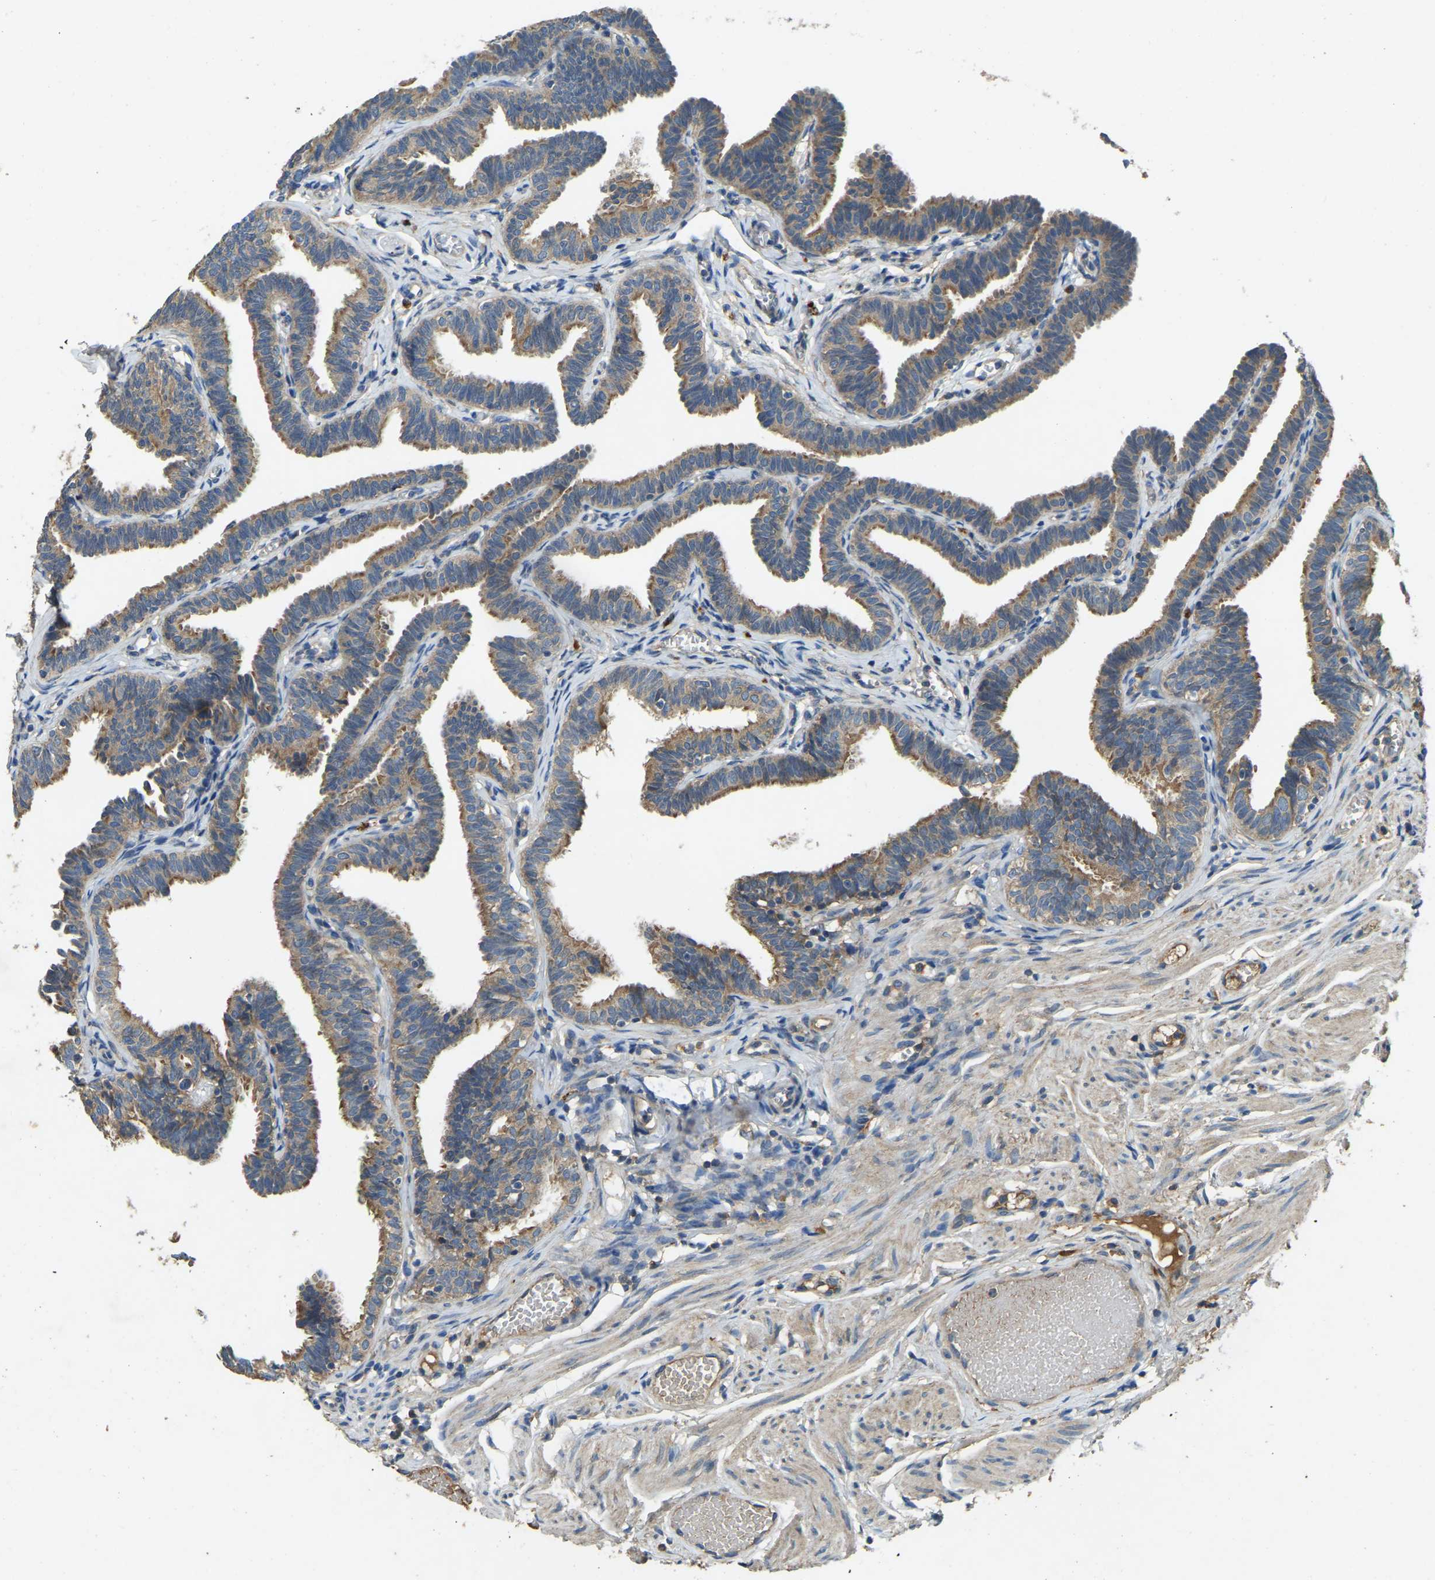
{"staining": {"intensity": "moderate", "quantity": ">75%", "location": "cytoplasmic/membranous"}, "tissue": "fallopian tube", "cell_type": "Glandular cells", "image_type": "normal", "snomed": [{"axis": "morphology", "description": "Normal tissue, NOS"}, {"axis": "topography", "description": "Fallopian tube"}, {"axis": "topography", "description": "Ovary"}], "caption": "Fallopian tube stained with immunohistochemistry shows moderate cytoplasmic/membranous expression in approximately >75% of glandular cells. The staining was performed using DAB (3,3'-diaminobenzidine), with brown indicating positive protein expression. Nuclei are stained blue with hematoxylin.", "gene": "ATP8B1", "patient": {"sex": "female", "age": 23}}